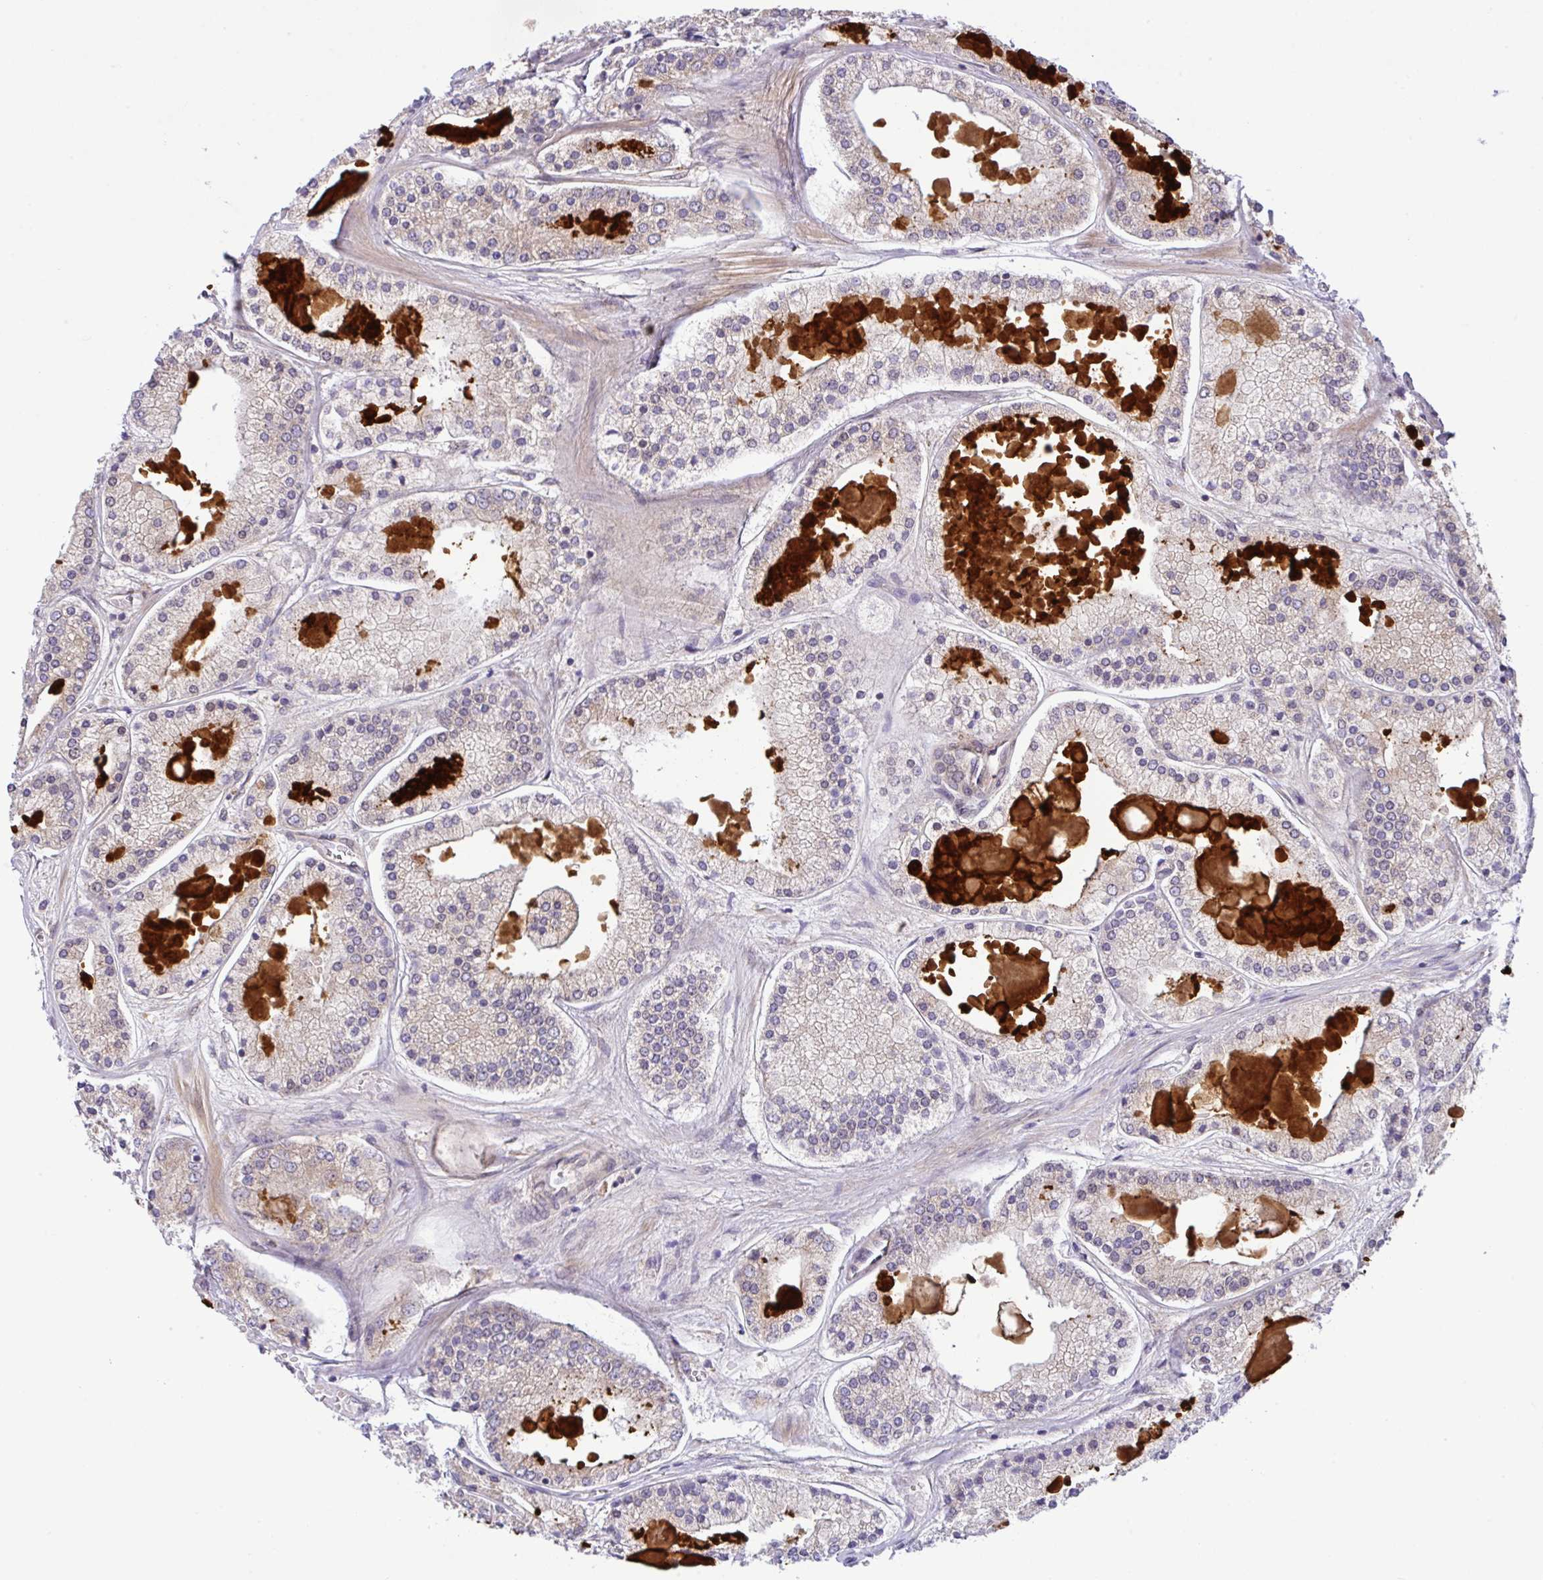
{"staining": {"intensity": "moderate", "quantity": "25%-75%", "location": "cytoplasmic/membranous"}, "tissue": "prostate cancer", "cell_type": "Tumor cells", "image_type": "cancer", "snomed": [{"axis": "morphology", "description": "Adenocarcinoma, High grade"}, {"axis": "topography", "description": "Prostate"}], "caption": "A photomicrograph of human prostate cancer (adenocarcinoma (high-grade)) stained for a protein demonstrates moderate cytoplasmic/membranous brown staining in tumor cells. Immunohistochemistry stains the protein in brown and the nuclei are stained blue.", "gene": "UBE4A", "patient": {"sex": "male", "age": 67}}